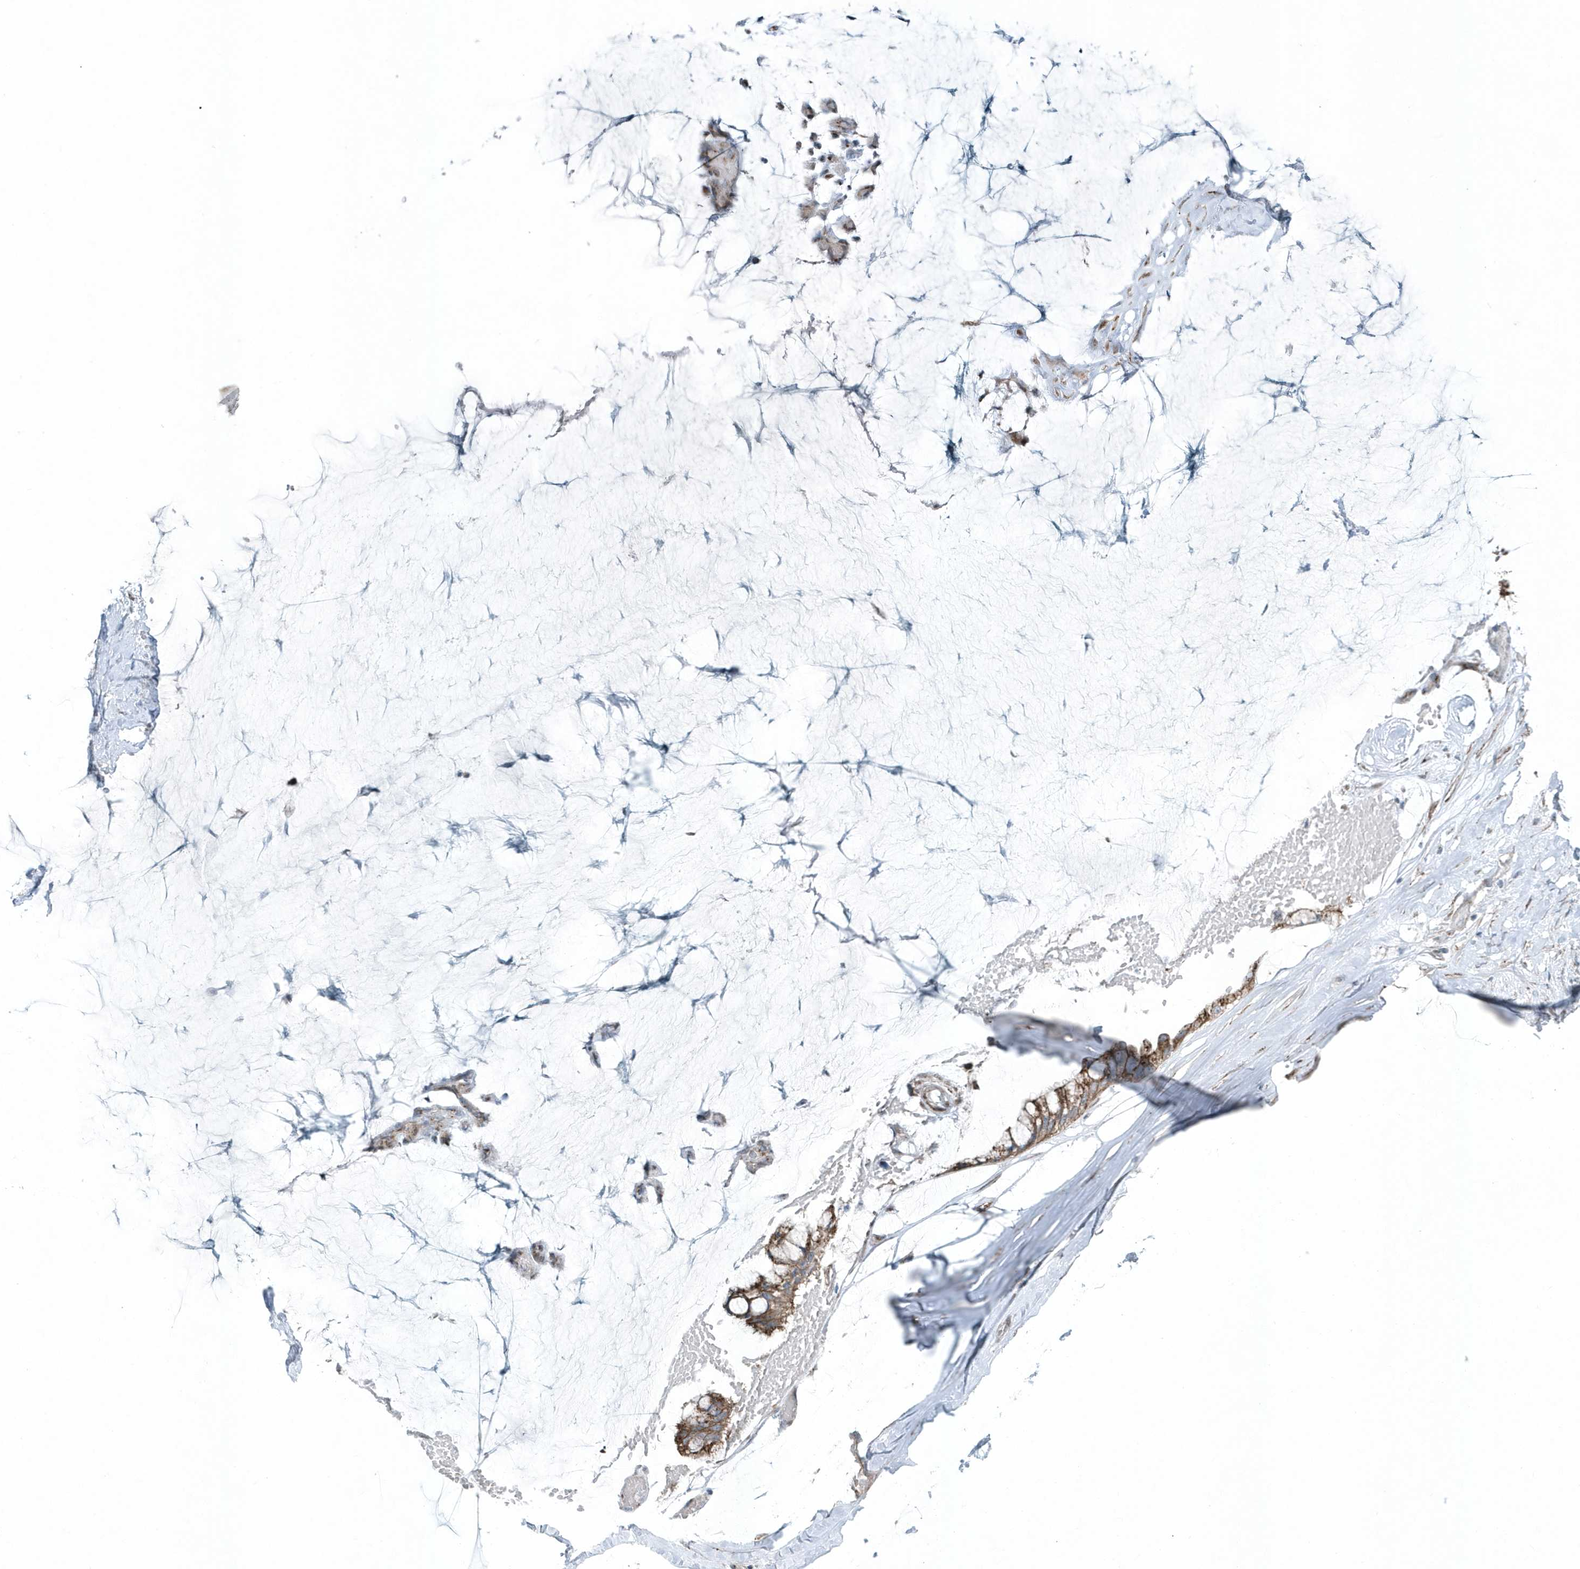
{"staining": {"intensity": "strong", "quantity": ">75%", "location": "cytoplasmic/membranous"}, "tissue": "ovarian cancer", "cell_type": "Tumor cells", "image_type": "cancer", "snomed": [{"axis": "morphology", "description": "Cystadenocarcinoma, mucinous, NOS"}, {"axis": "topography", "description": "Ovary"}], "caption": "IHC of human ovarian mucinous cystadenocarcinoma displays high levels of strong cytoplasmic/membranous positivity in about >75% of tumor cells.", "gene": "GCC2", "patient": {"sex": "female", "age": 39}}